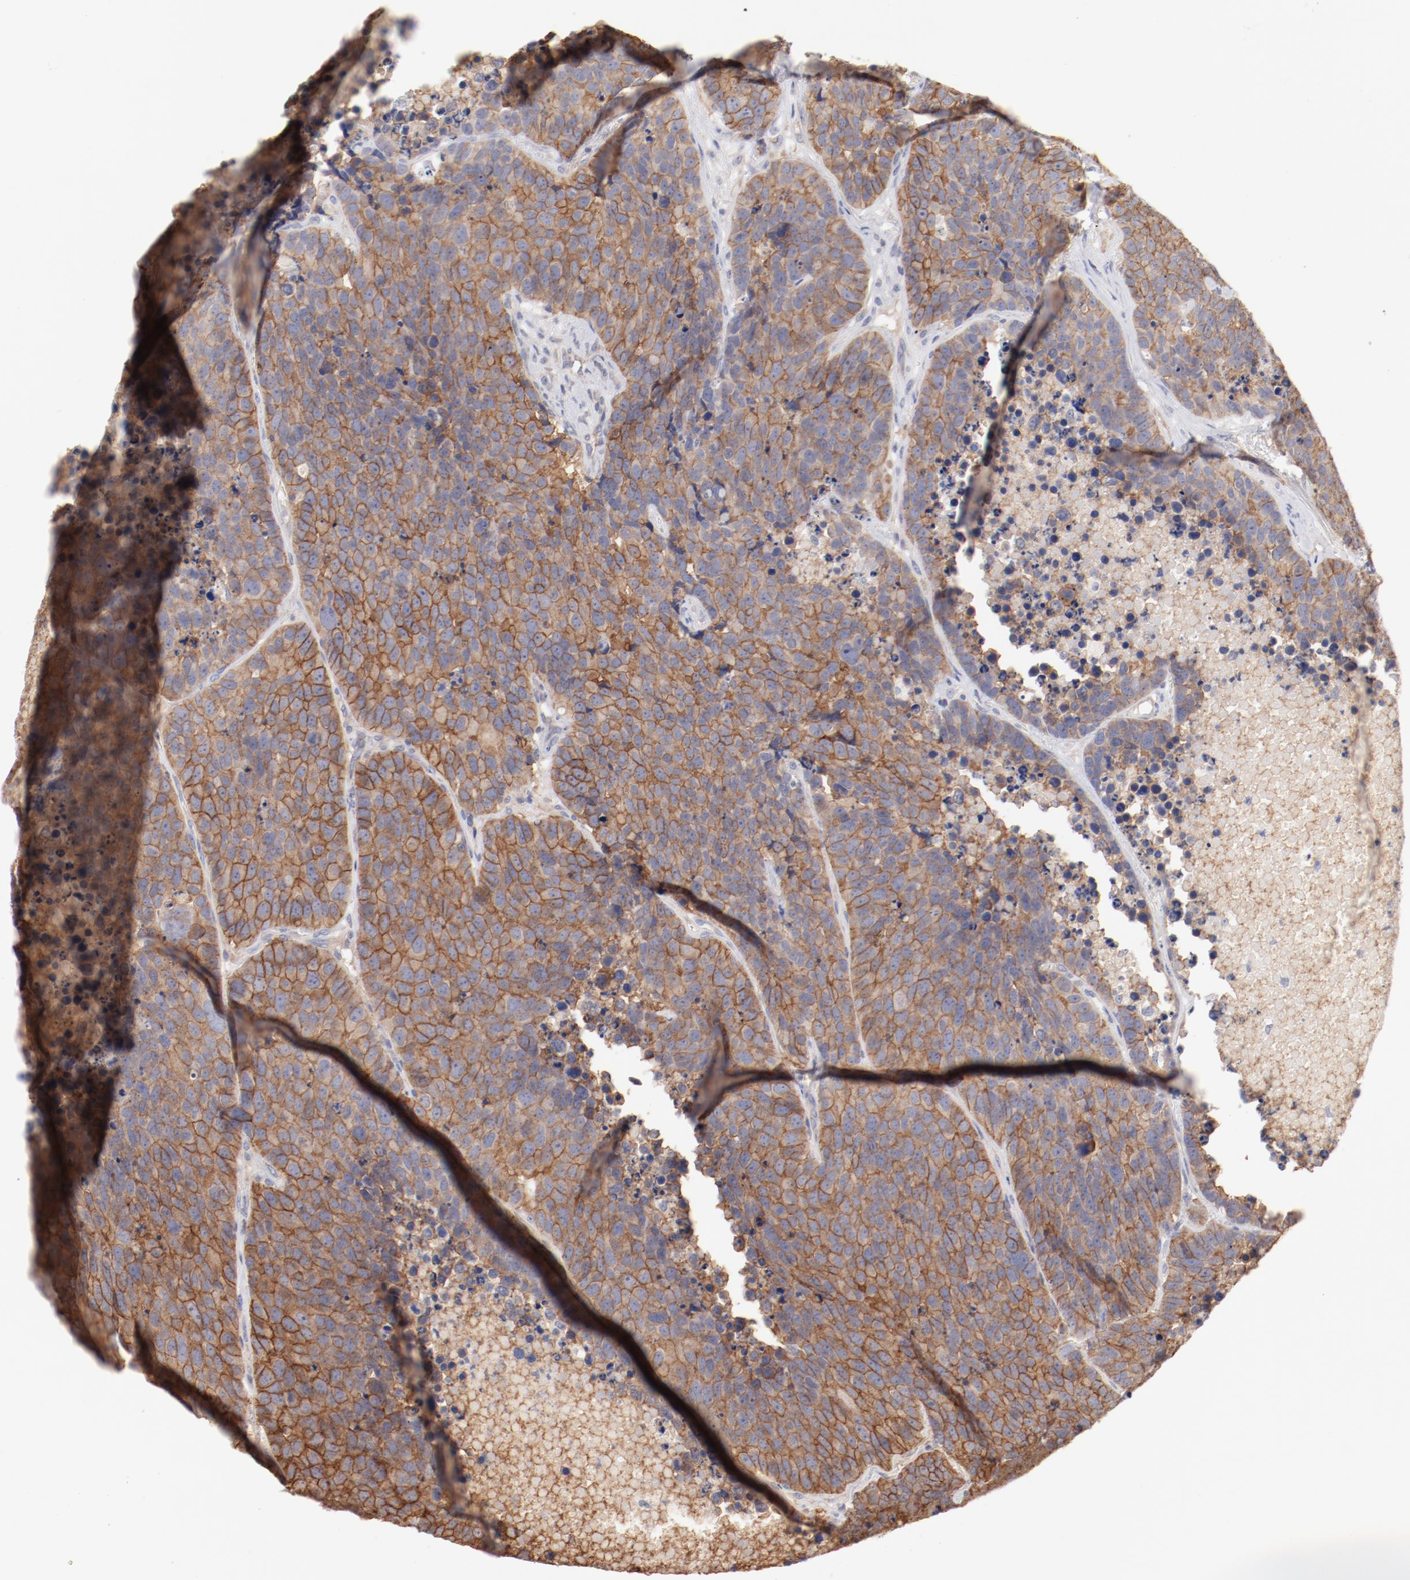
{"staining": {"intensity": "moderate", "quantity": ">75%", "location": "cytoplasmic/membranous"}, "tissue": "carcinoid", "cell_type": "Tumor cells", "image_type": "cancer", "snomed": [{"axis": "morphology", "description": "Carcinoid, malignant, NOS"}, {"axis": "topography", "description": "Lung"}], "caption": "Brown immunohistochemical staining in carcinoid (malignant) demonstrates moderate cytoplasmic/membranous expression in about >75% of tumor cells.", "gene": "SETD3", "patient": {"sex": "male", "age": 60}}